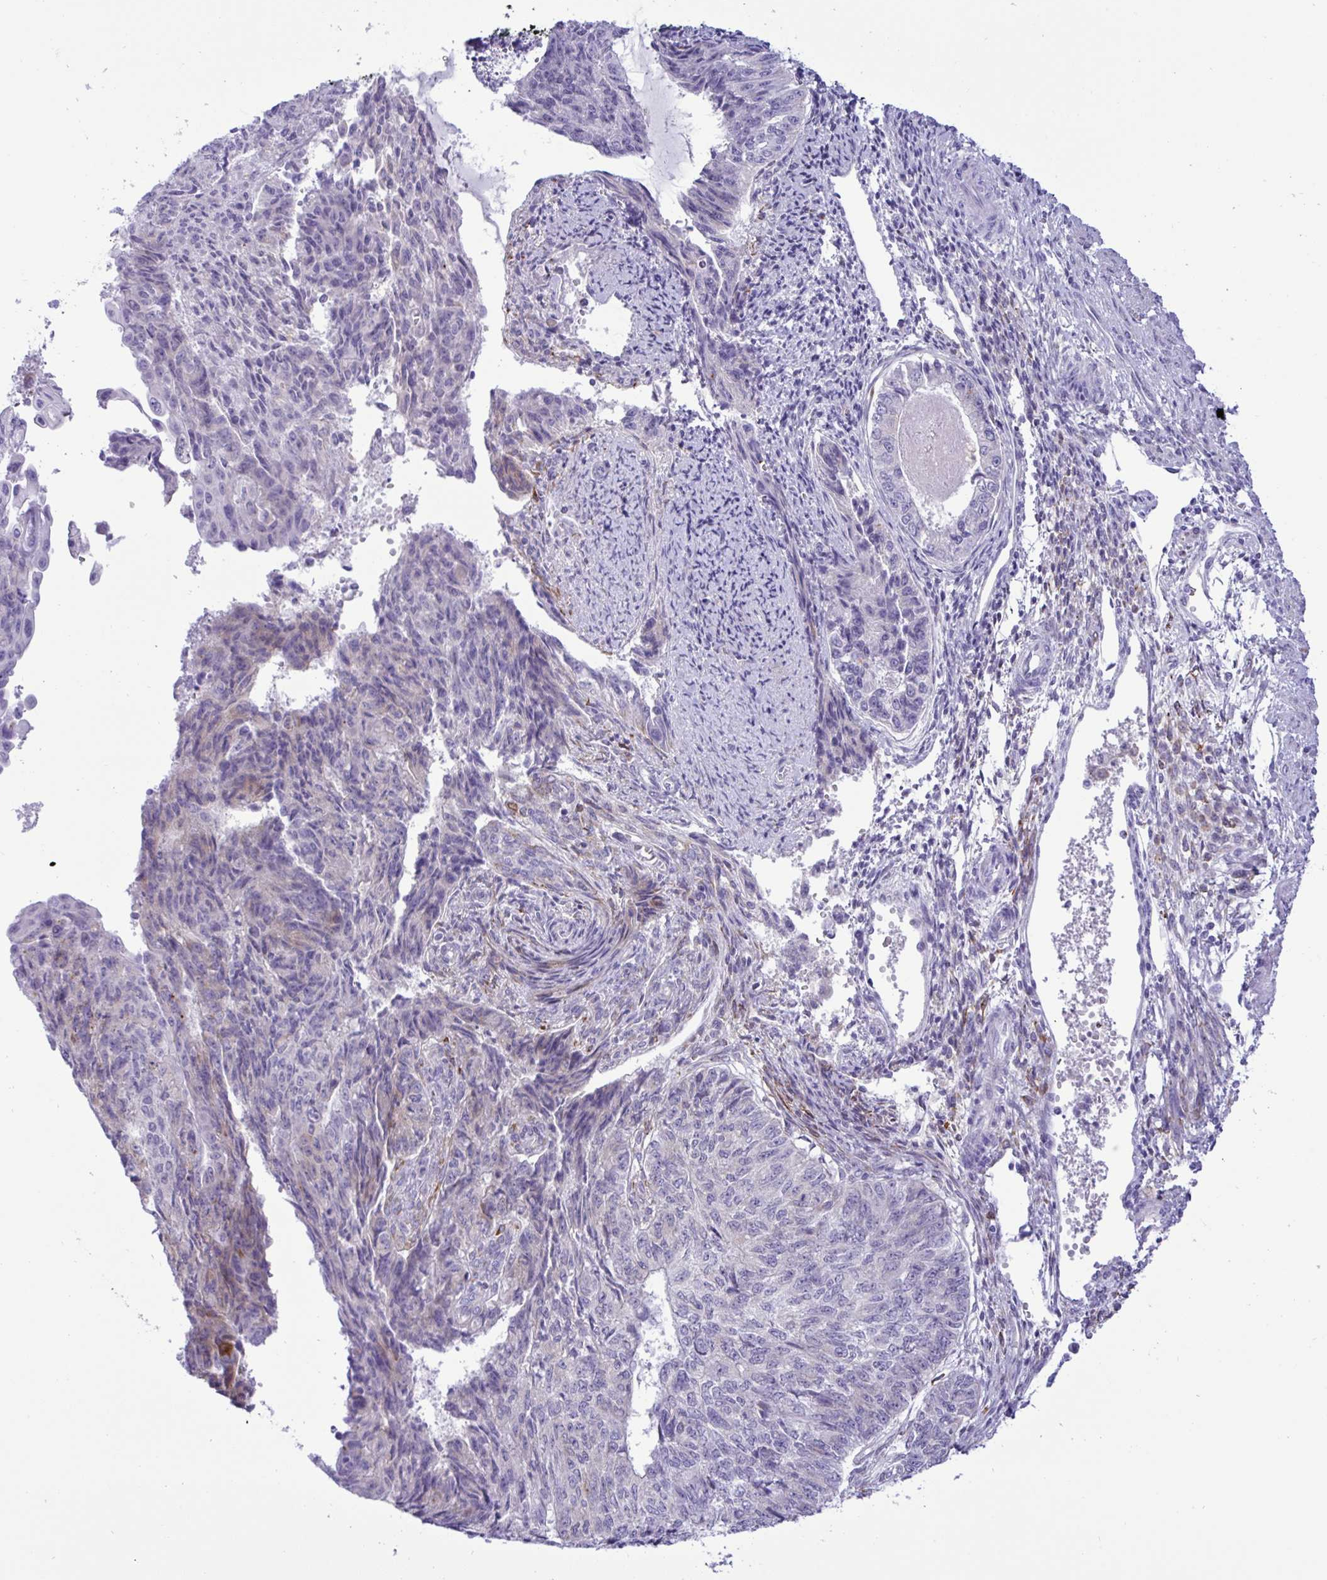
{"staining": {"intensity": "negative", "quantity": "none", "location": "none"}, "tissue": "endometrial cancer", "cell_type": "Tumor cells", "image_type": "cancer", "snomed": [{"axis": "morphology", "description": "Adenocarcinoma, NOS"}, {"axis": "topography", "description": "Endometrium"}], "caption": "Human endometrial adenocarcinoma stained for a protein using immunohistochemistry reveals no staining in tumor cells.", "gene": "SREBF1", "patient": {"sex": "female", "age": 32}}